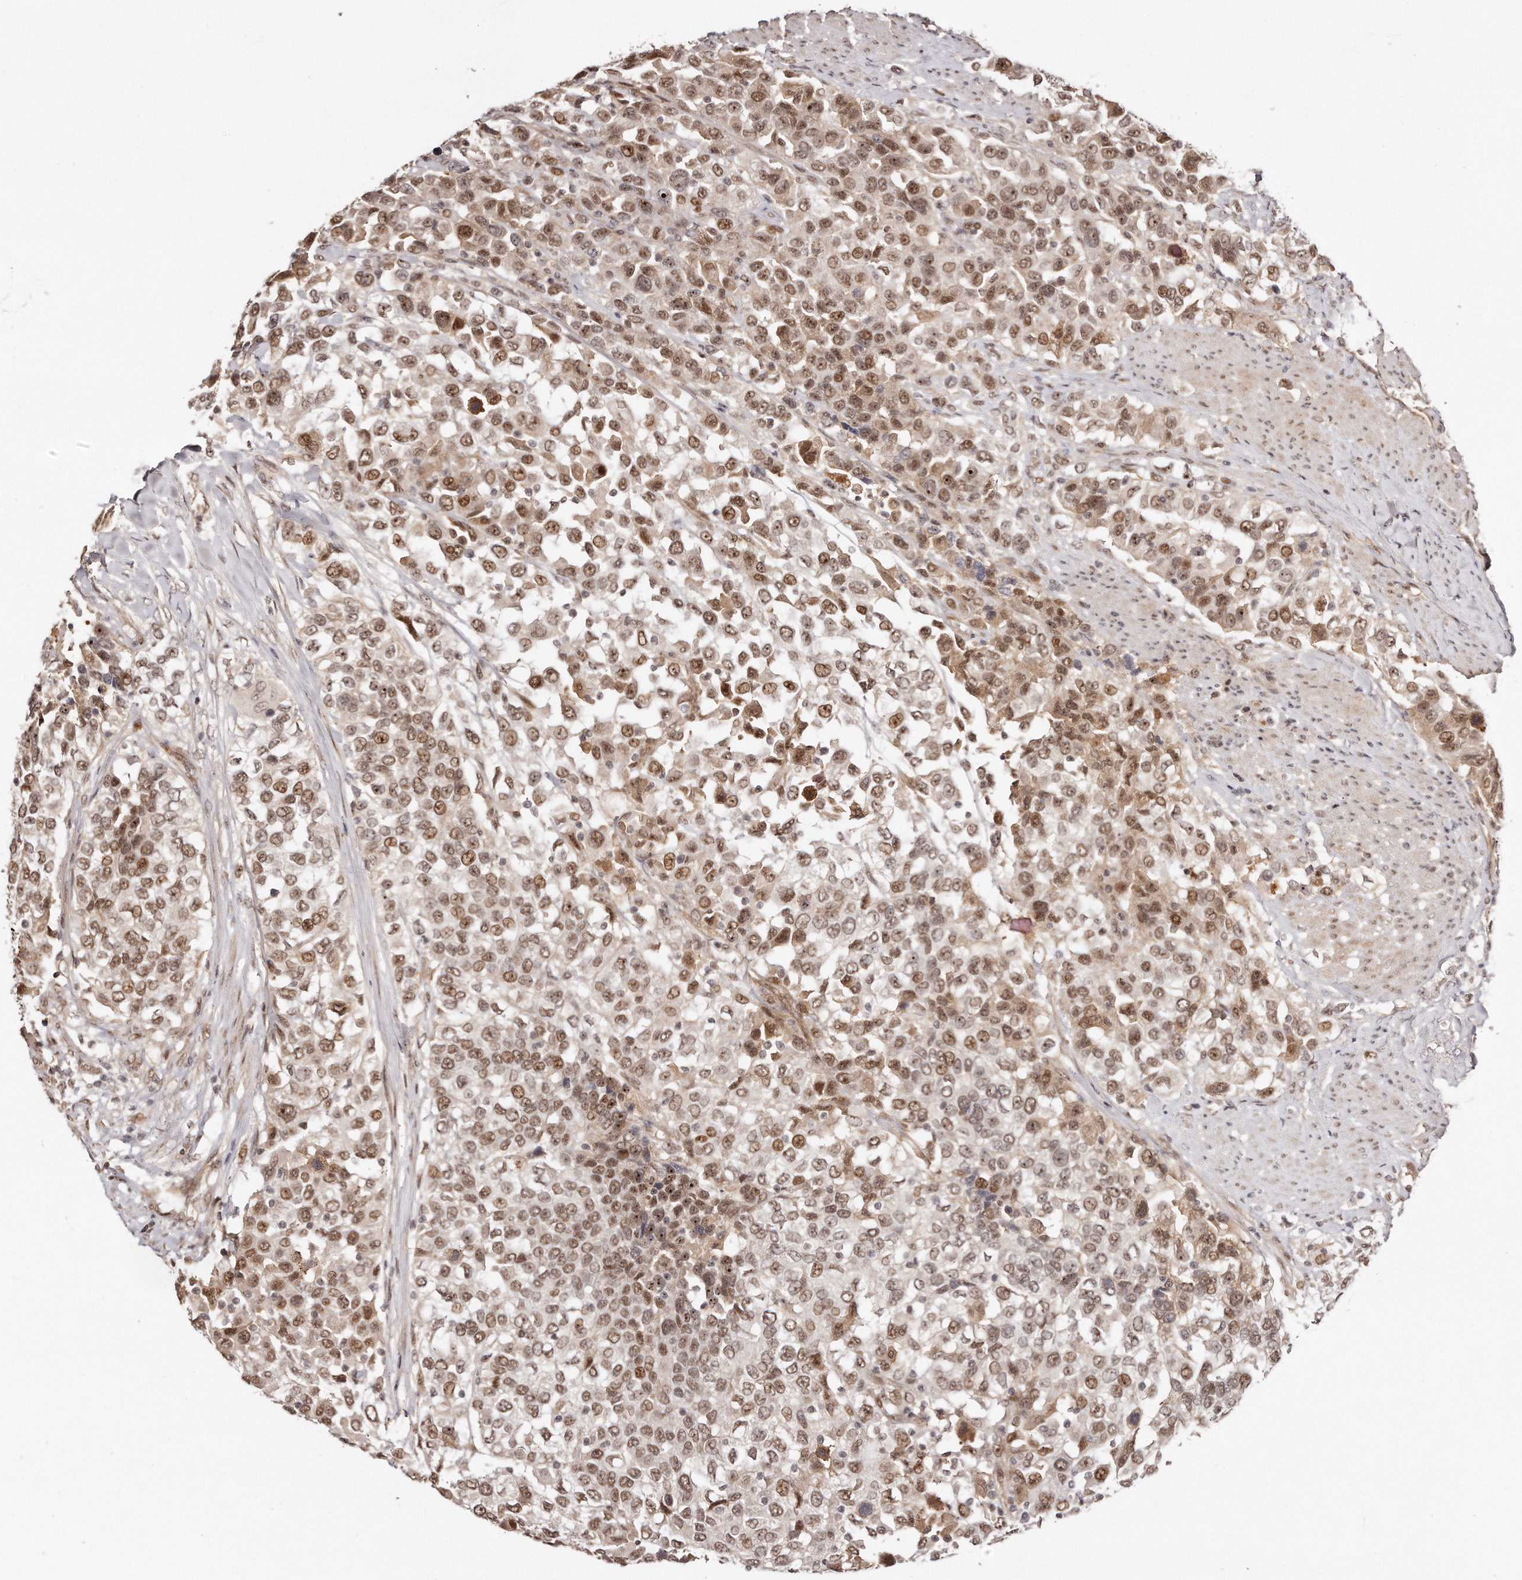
{"staining": {"intensity": "moderate", "quantity": ">75%", "location": "cytoplasmic/membranous,nuclear"}, "tissue": "urothelial cancer", "cell_type": "Tumor cells", "image_type": "cancer", "snomed": [{"axis": "morphology", "description": "Urothelial carcinoma, High grade"}, {"axis": "topography", "description": "Urinary bladder"}], "caption": "Immunohistochemical staining of human urothelial cancer demonstrates medium levels of moderate cytoplasmic/membranous and nuclear positivity in approximately >75% of tumor cells.", "gene": "SOX4", "patient": {"sex": "female", "age": 80}}